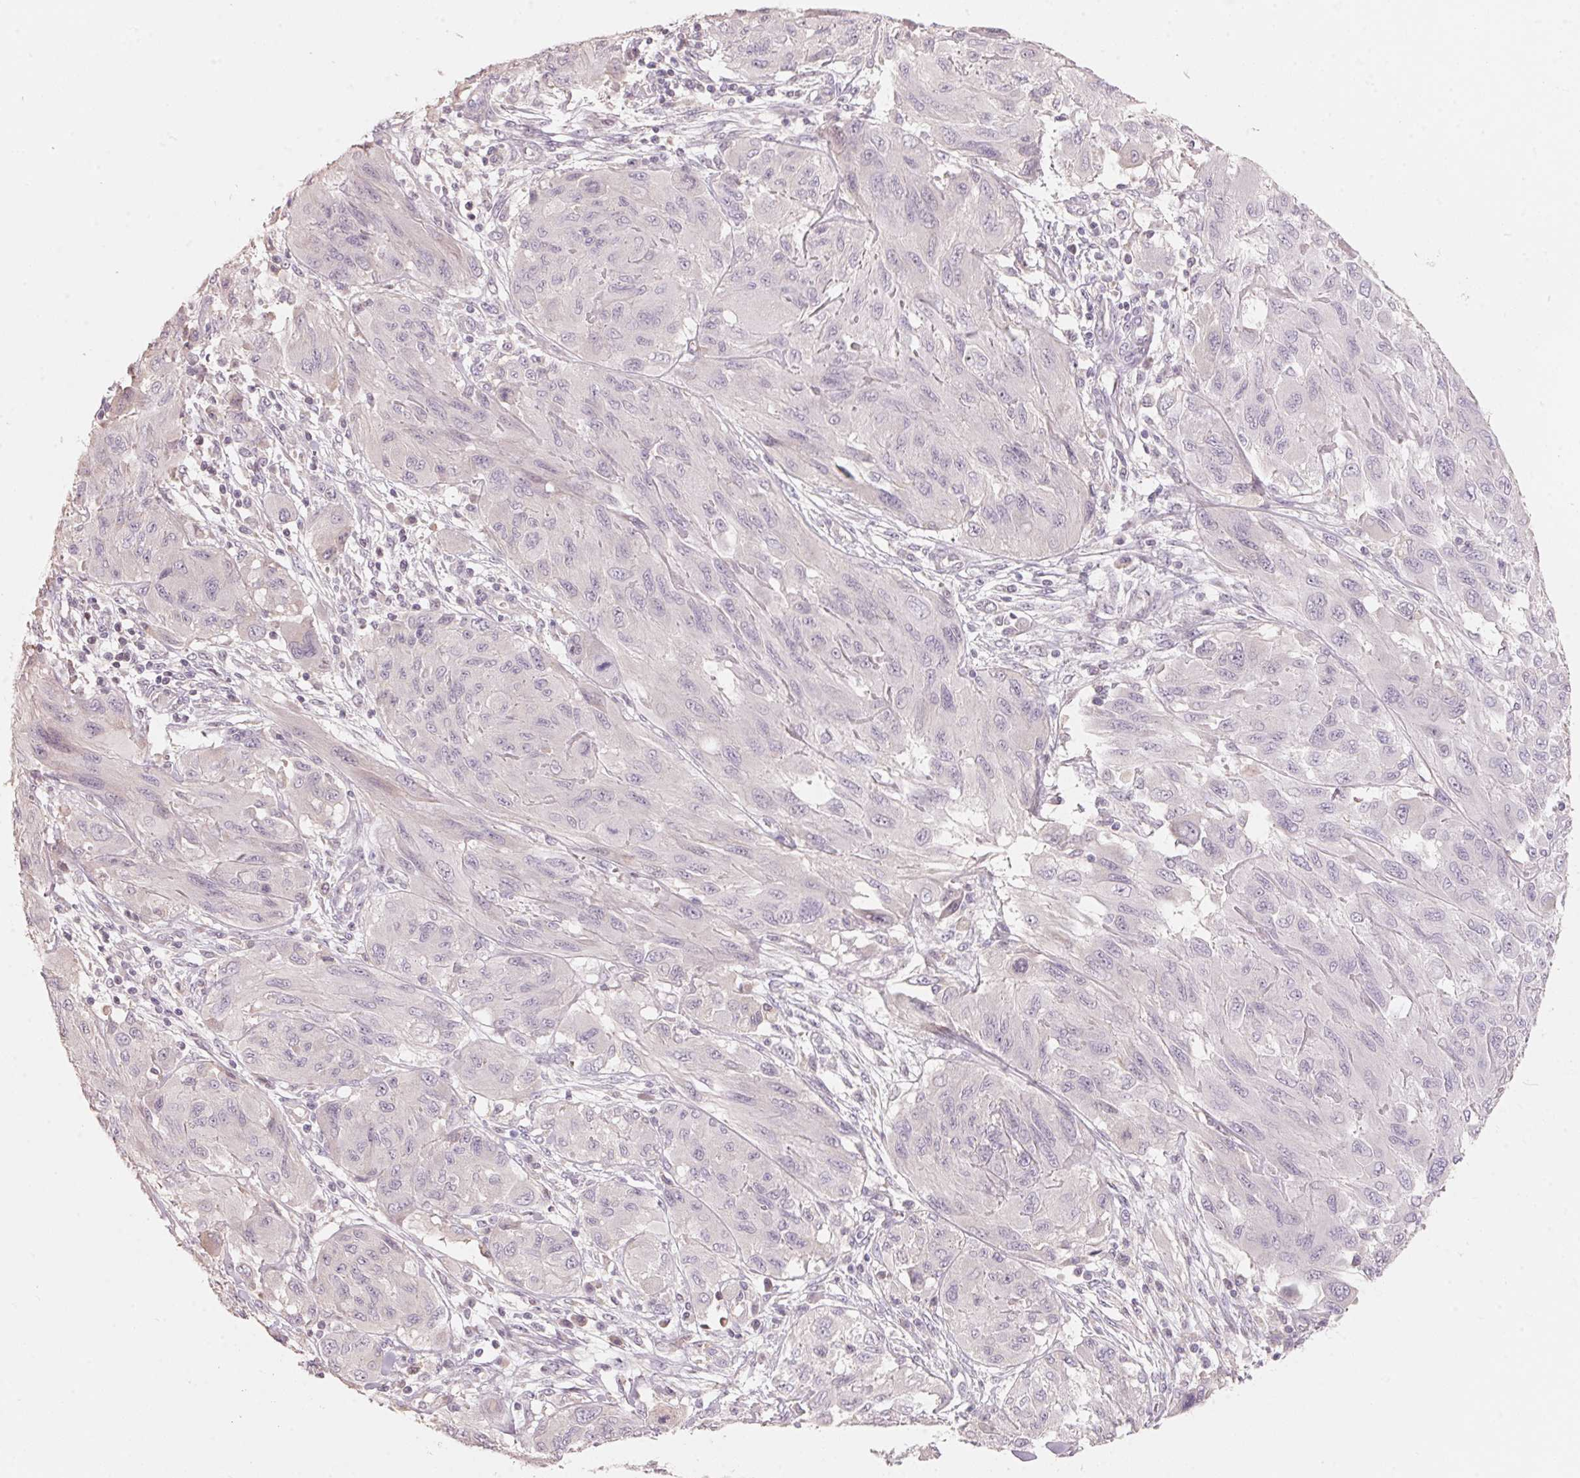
{"staining": {"intensity": "negative", "quantity": "none", "location": "none"}, "tissue": "melanoma", "cell_type": "Tumor cells", "image_type": "cancer", "snomed": [{"axis": "morphology", "description": "Malignant melanoma, NOS"}, {"axis": "topography", "description": "Skin"}], "caption": "This is an IHC micrograph of human malignant melanoma. There is no positivity in tumor cells.", "gene": "TP53AIP1", "patient": {"sex": "female", "age": 91}}